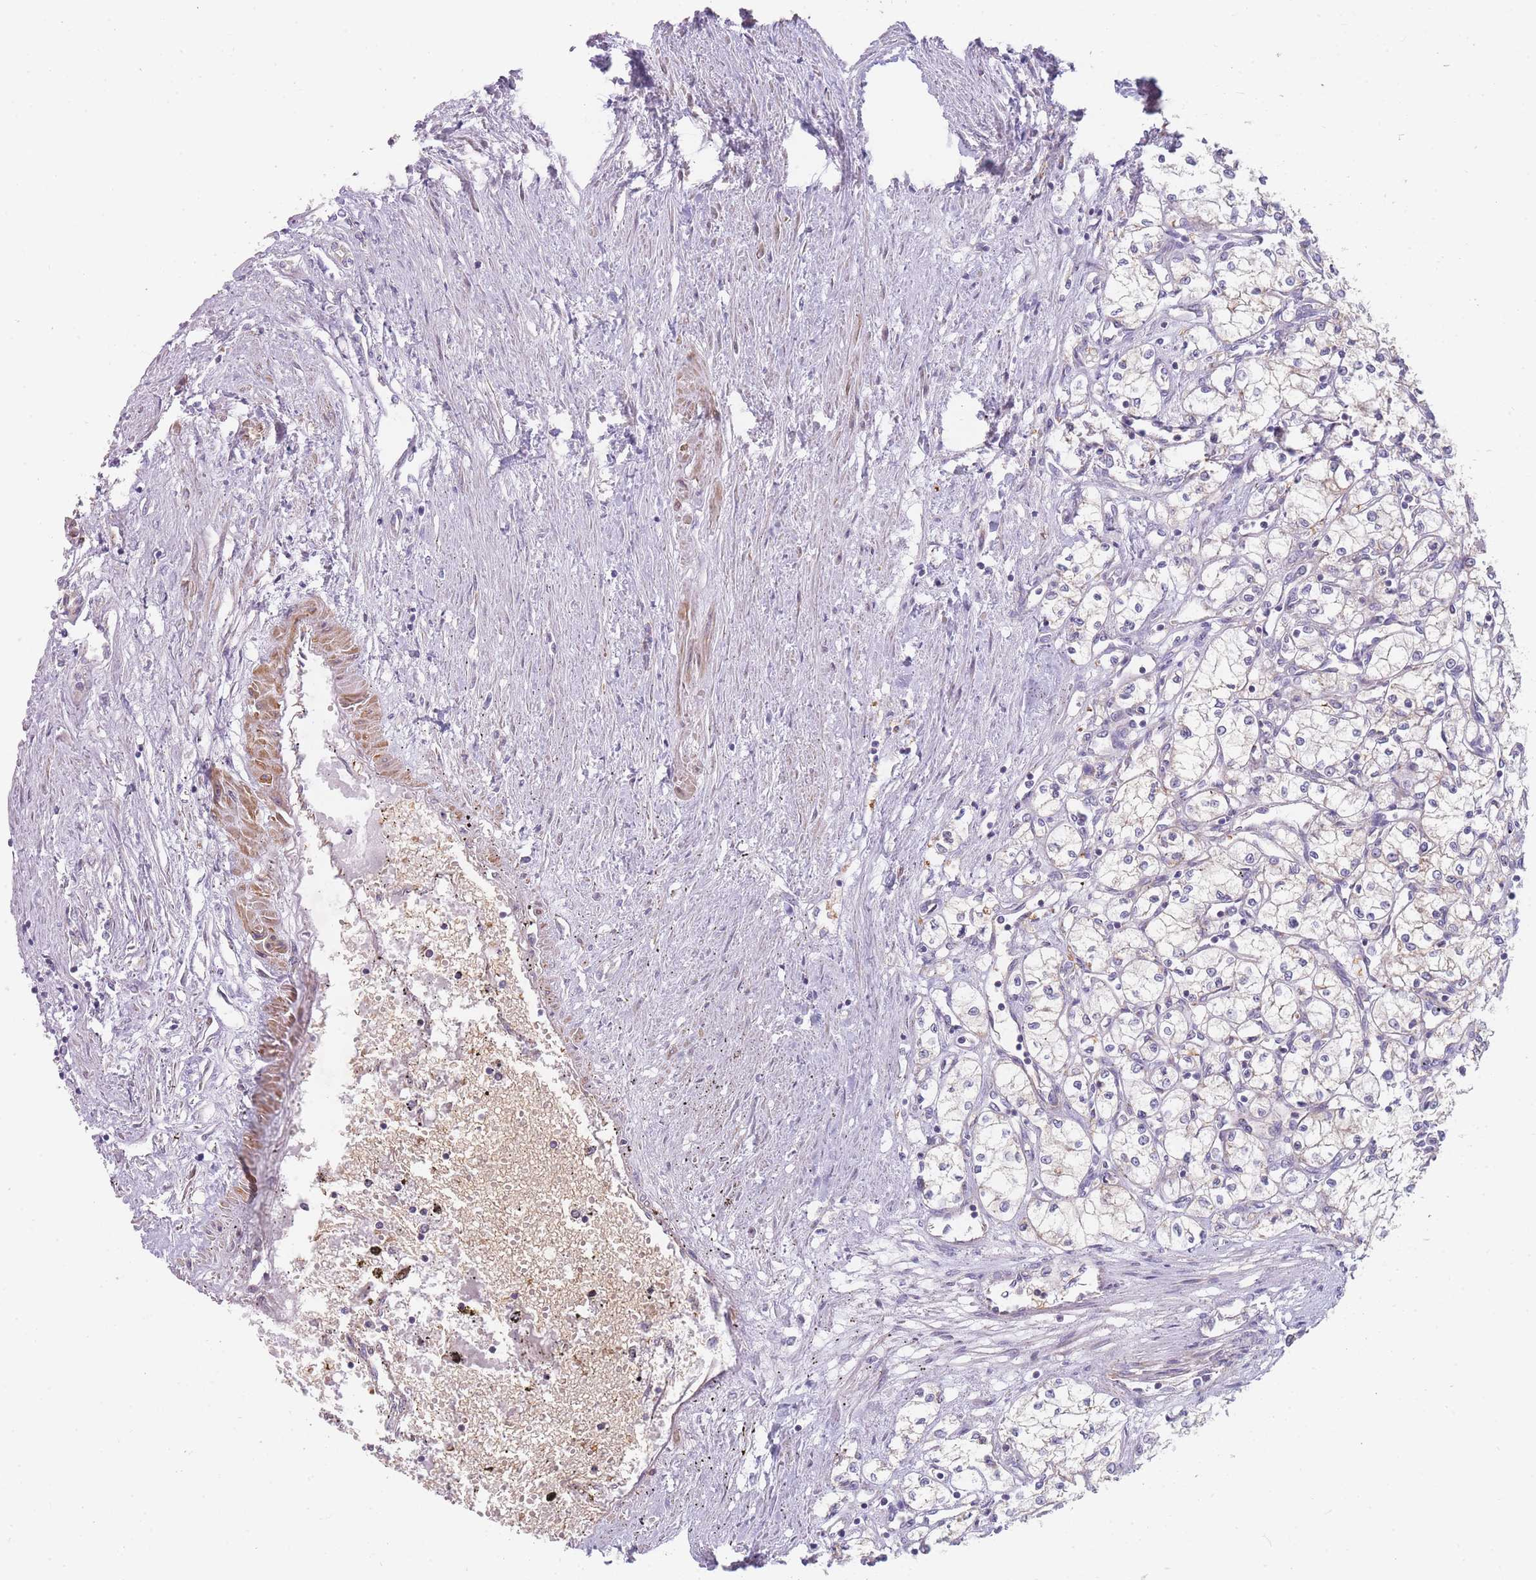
{"staining": {"intensity": "negative", "quantity": "none", "location": "none"}, "tissue": "renal cancer", "cell_type": "Tumor cells", "image_type": "cancer", "snomed": [{"axis": "morphology", "description": "Adenocarcinoma, NOS"}, {"axis": "topography", "description": "Kidney"}], "caption": "An immunohistochemistry (IHC) photomicrograph of renal adenocarcinoma is shown. There is no staining in tumor cells of renal adenocarcinoma.", "gene": "SMPD4", "patient": {"sex": "male", "age": 59}}